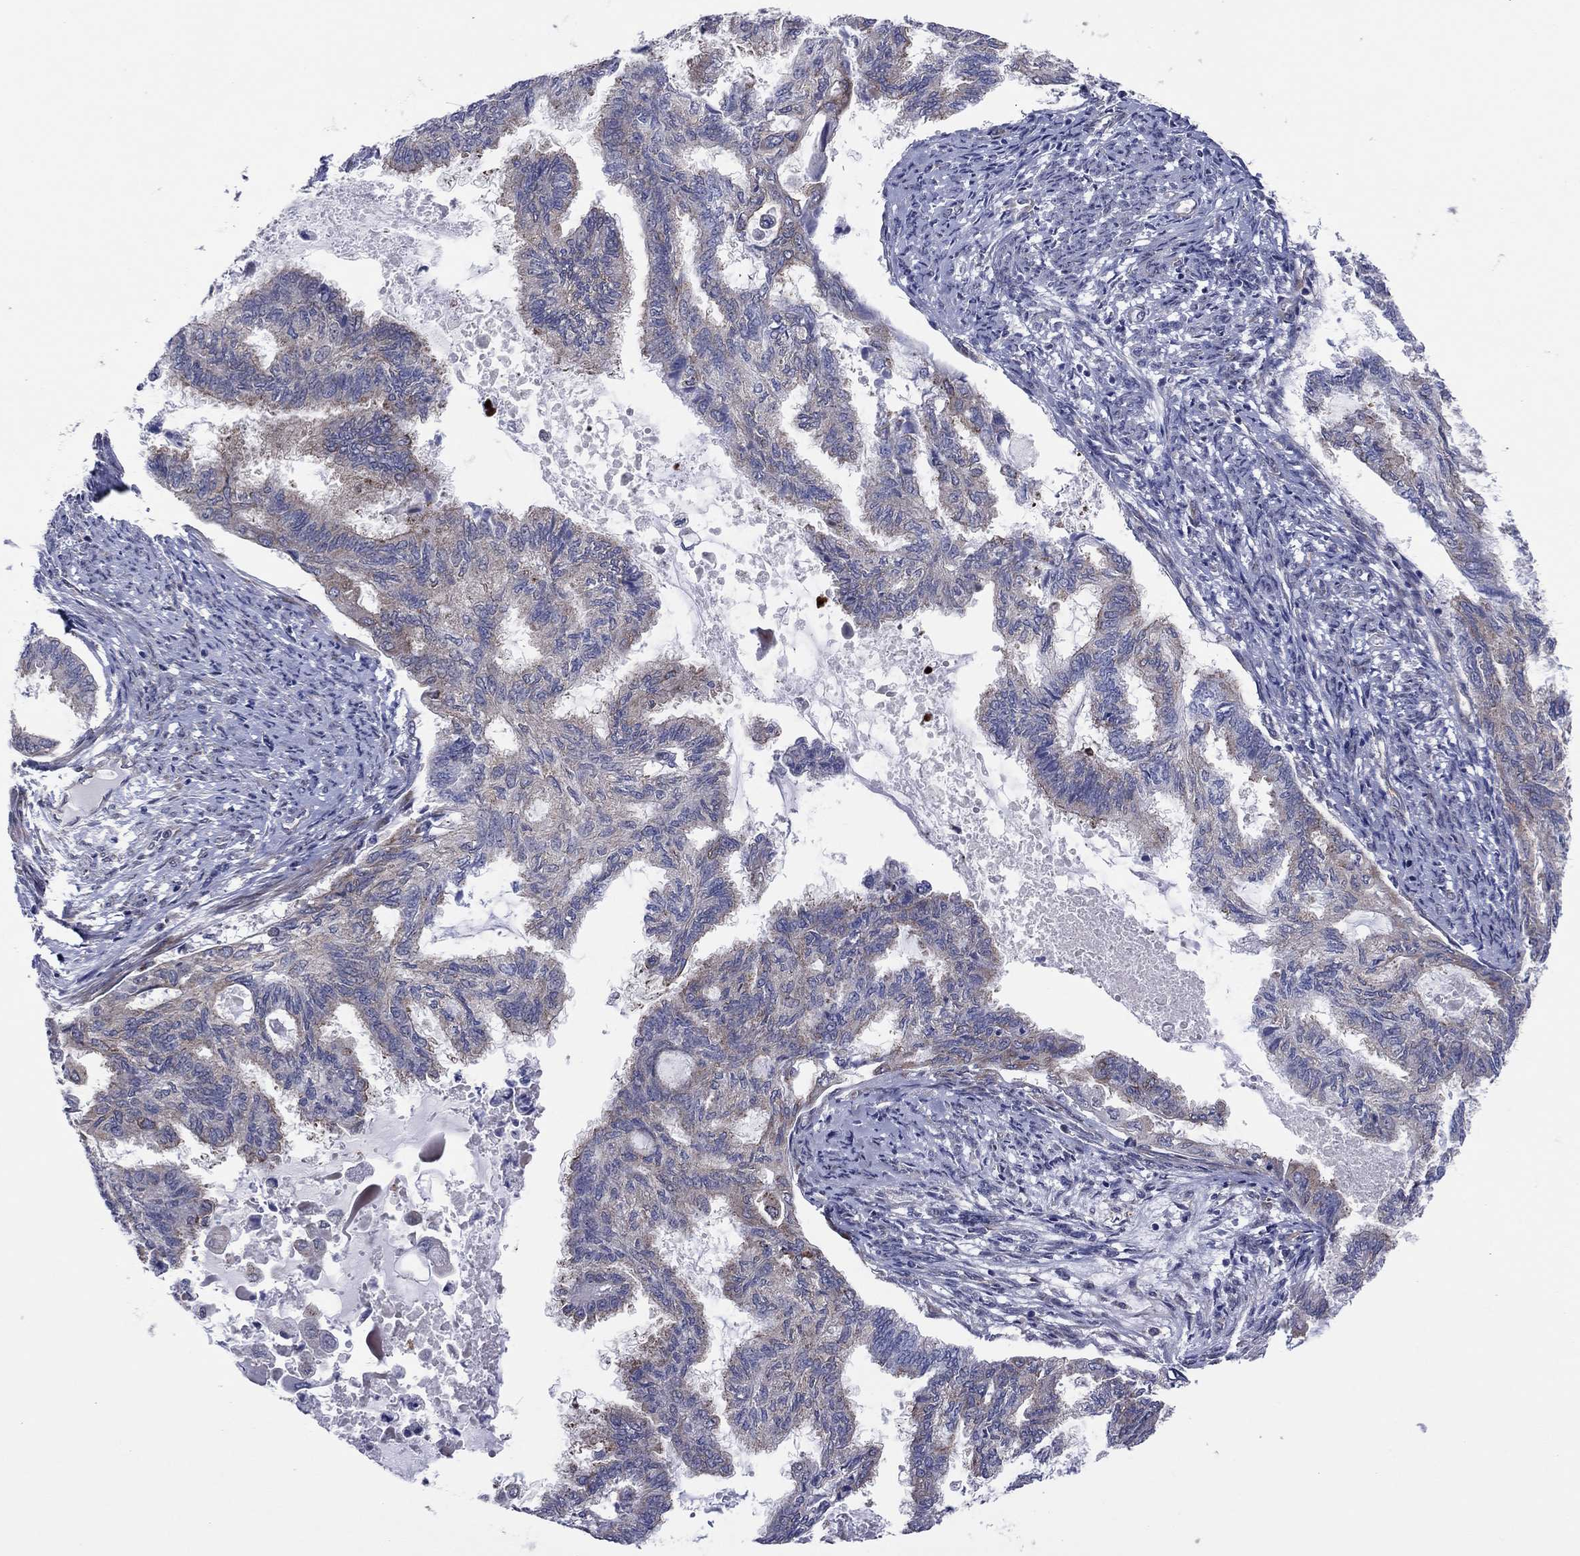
{"staining": {"intensity": "moderate", "quantity": "25%-75%", "location": "cytoplasmic/membranous"}, "tissue": "endometrial cancer", "cell_type": "Tumor cells", "image_type": "cancer", "snomed": [{"axis": "morphology", "description": "Adenocarcinoma, NOS"}, {"axis": "topography", "description": "Endometrium"}], "caption": "A micrograph showing moderate cytoplasmic/membranous expression in about 25%-75% of tumor cells in endometrial cancer, as visualized by brown immunohistochemical staining.", "gene": "GPR155", "patient": {"sex": "female", "age": 86}}